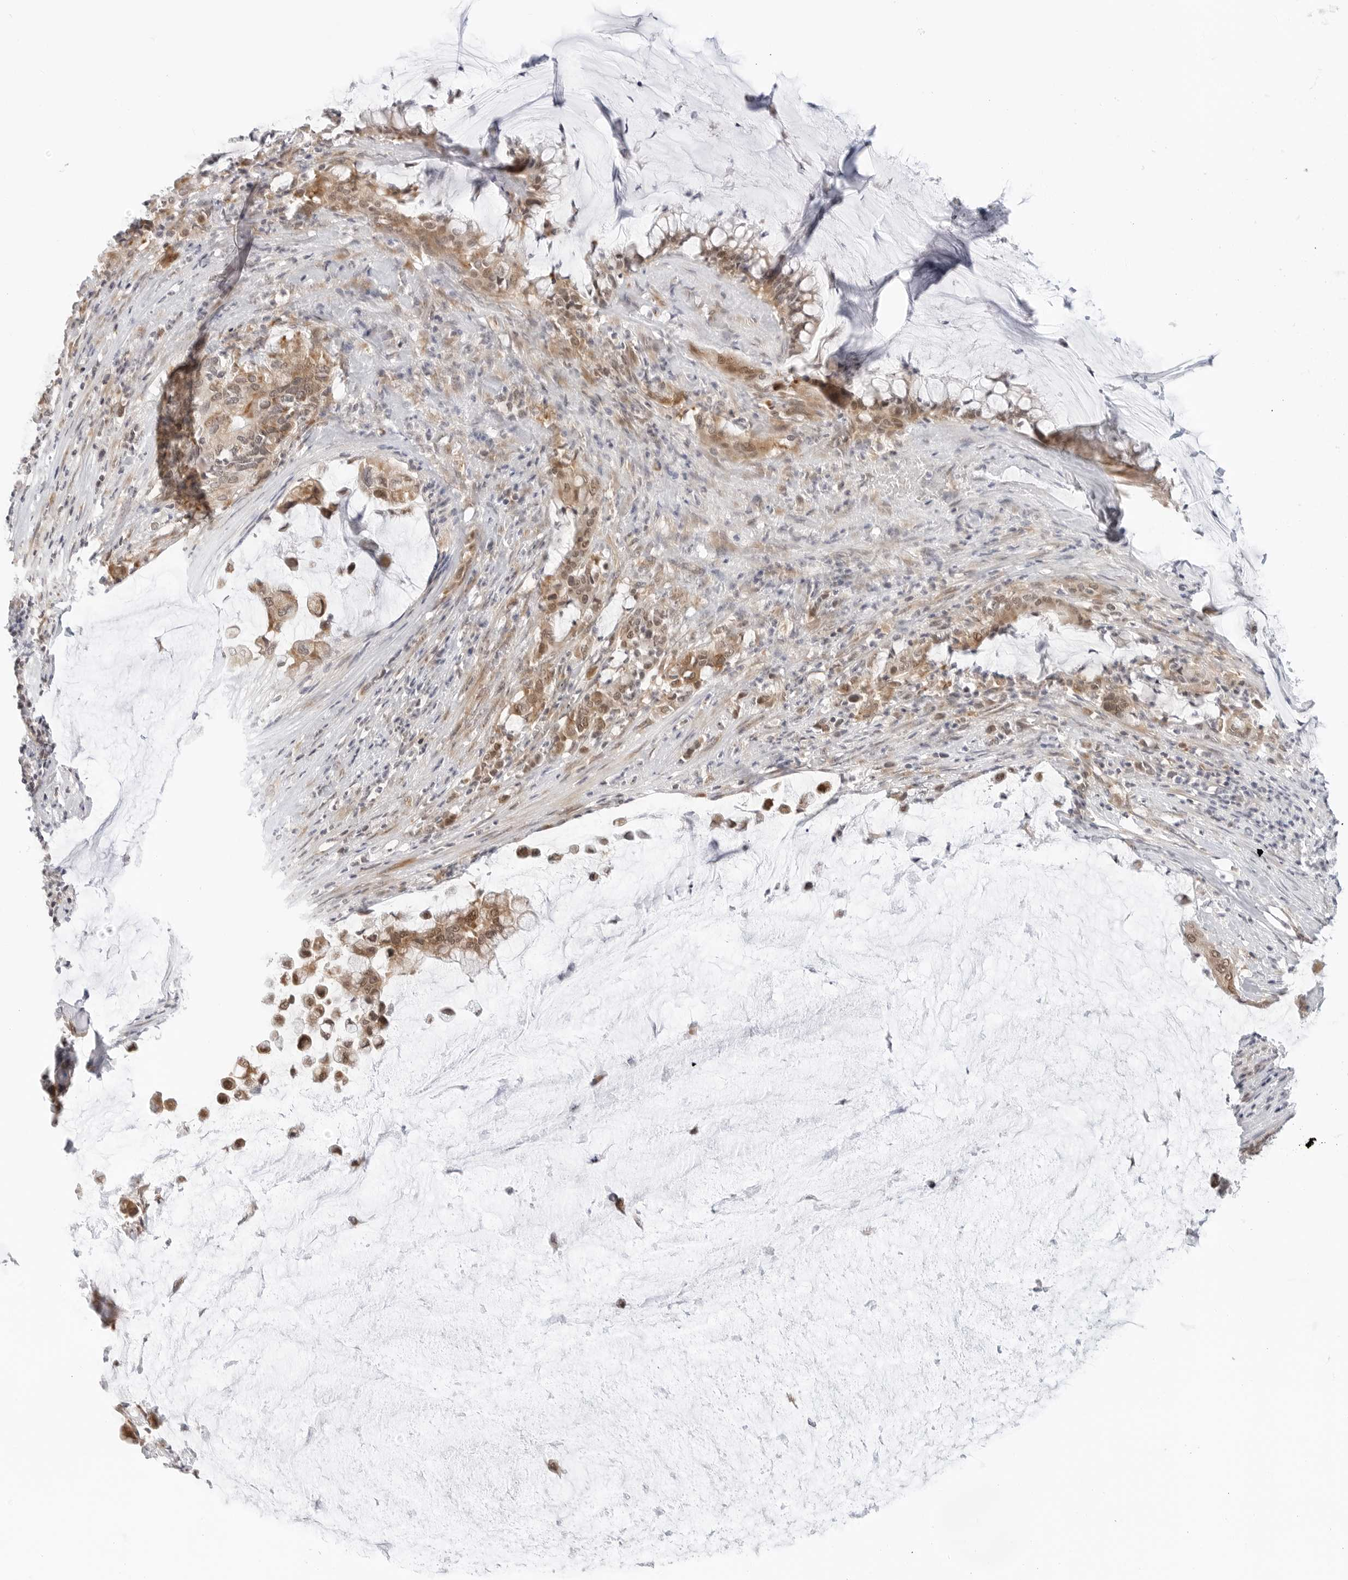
{"staining": {"intensity": "moderate", "quantity": ">75%", "location": "cytoplasmic/membranous"}, "tissue": "pancreatic cancer", "cell_type": "Tumor cells", "image_type": "cancer", "snomed": [{"axis": "morphology", "description": "Adenocarcinoma, NOS"}, {"axis": "topography", "description": "Pancreas"}], "caption": "Approximately >75% of tumor cells in human pancreatic cancer (adenocarcinoma) exhibit moderate cytoplasmic/membranous protein staining as visualized by brown immunohistochemical staining.", "gene": "POLR3GL", "patient": {"sex": "male", "age": 41}}